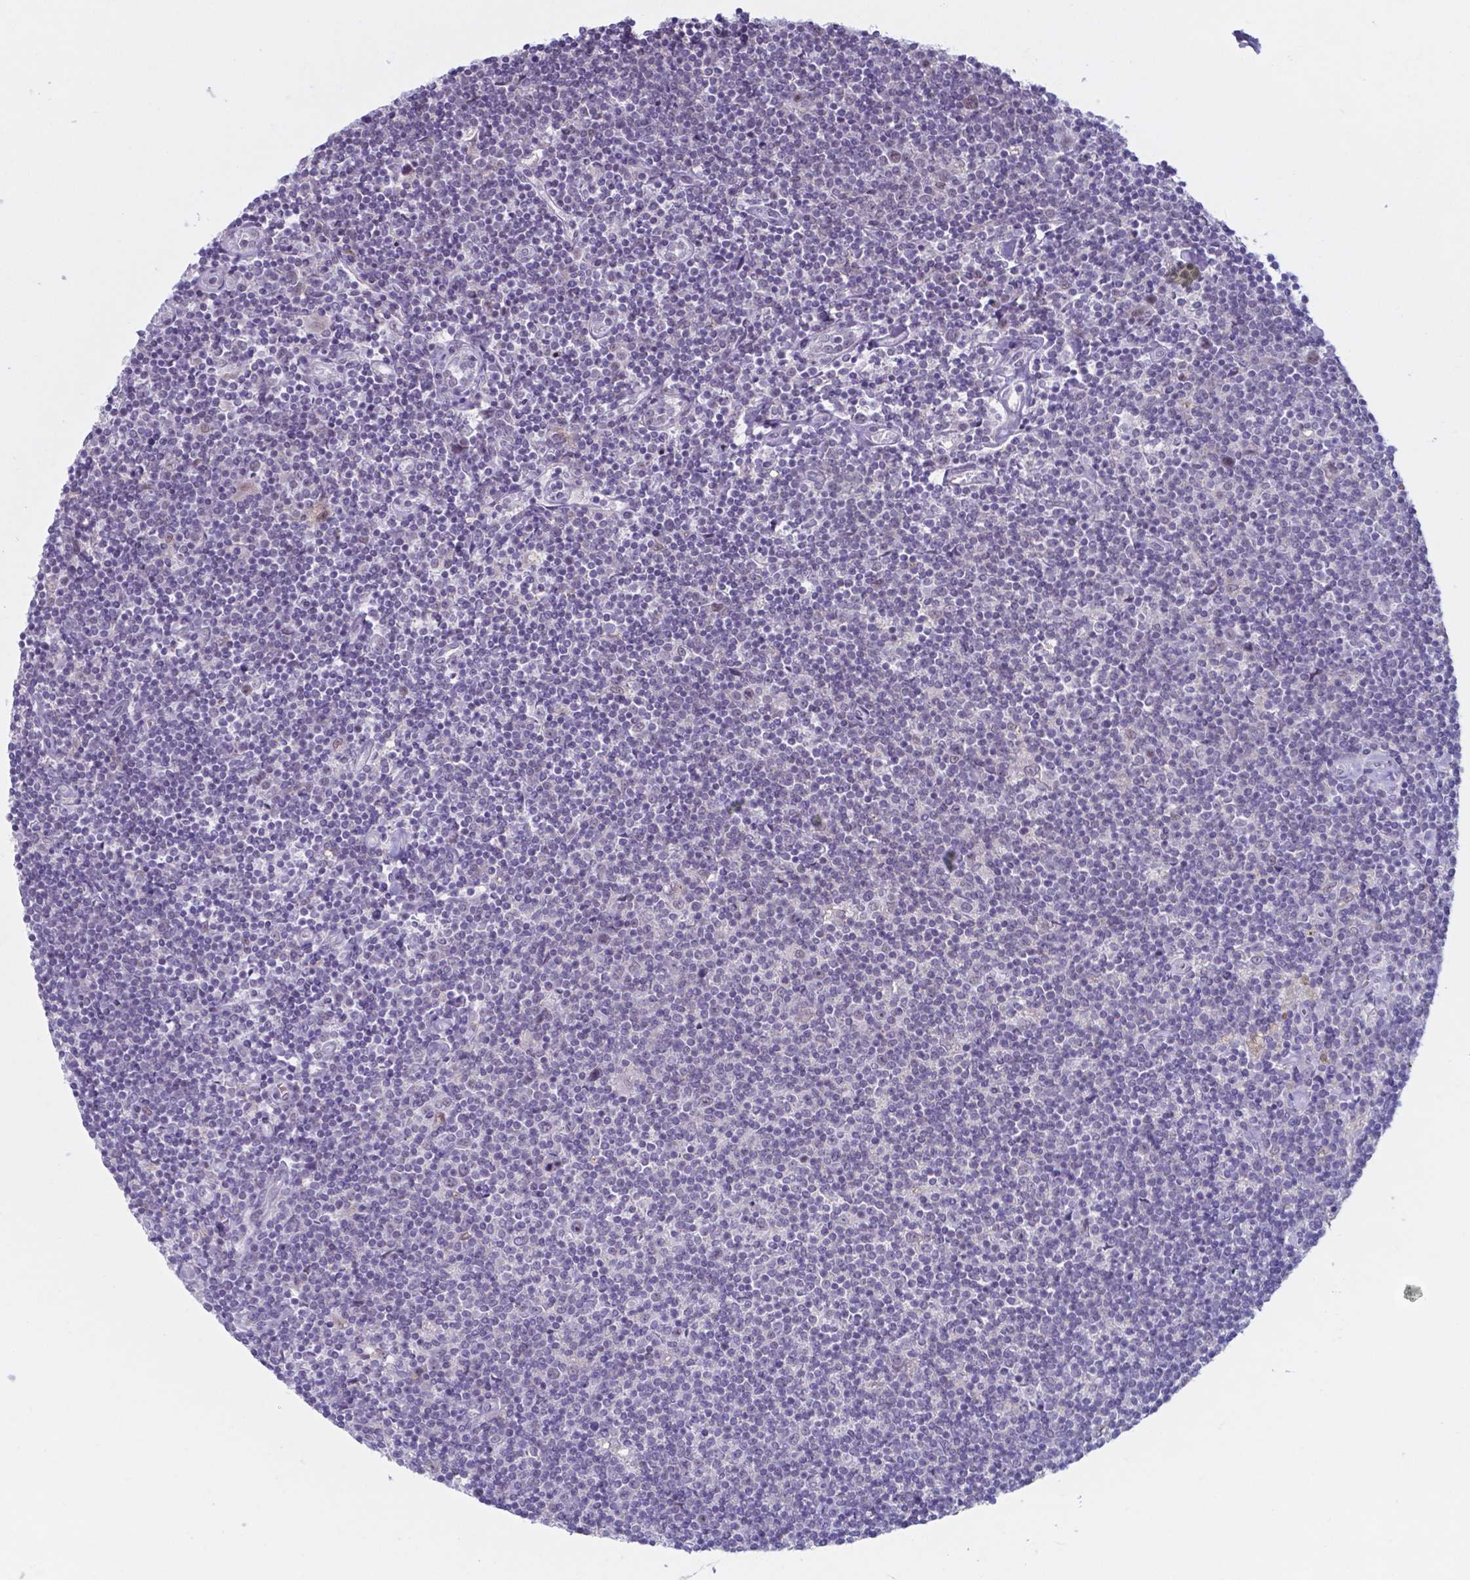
{"staining": {"intensity": "negative", "quantity": "none", "location": "none"}, "tissue": "lymphoma", "cell_type": "Tumor cells", "image_type": "cancer", "snomed": [{"axis": "morphology", "description": "Hodgkin's disease, NOS"}, {"axis": "topography", "description": "Lymph node"}], "caption": "Tumor cells are negative for brown protein staining in Hodgkin's disease.", "gene": "AP5B1", "patient": {"sex": "male", "age": 40}}